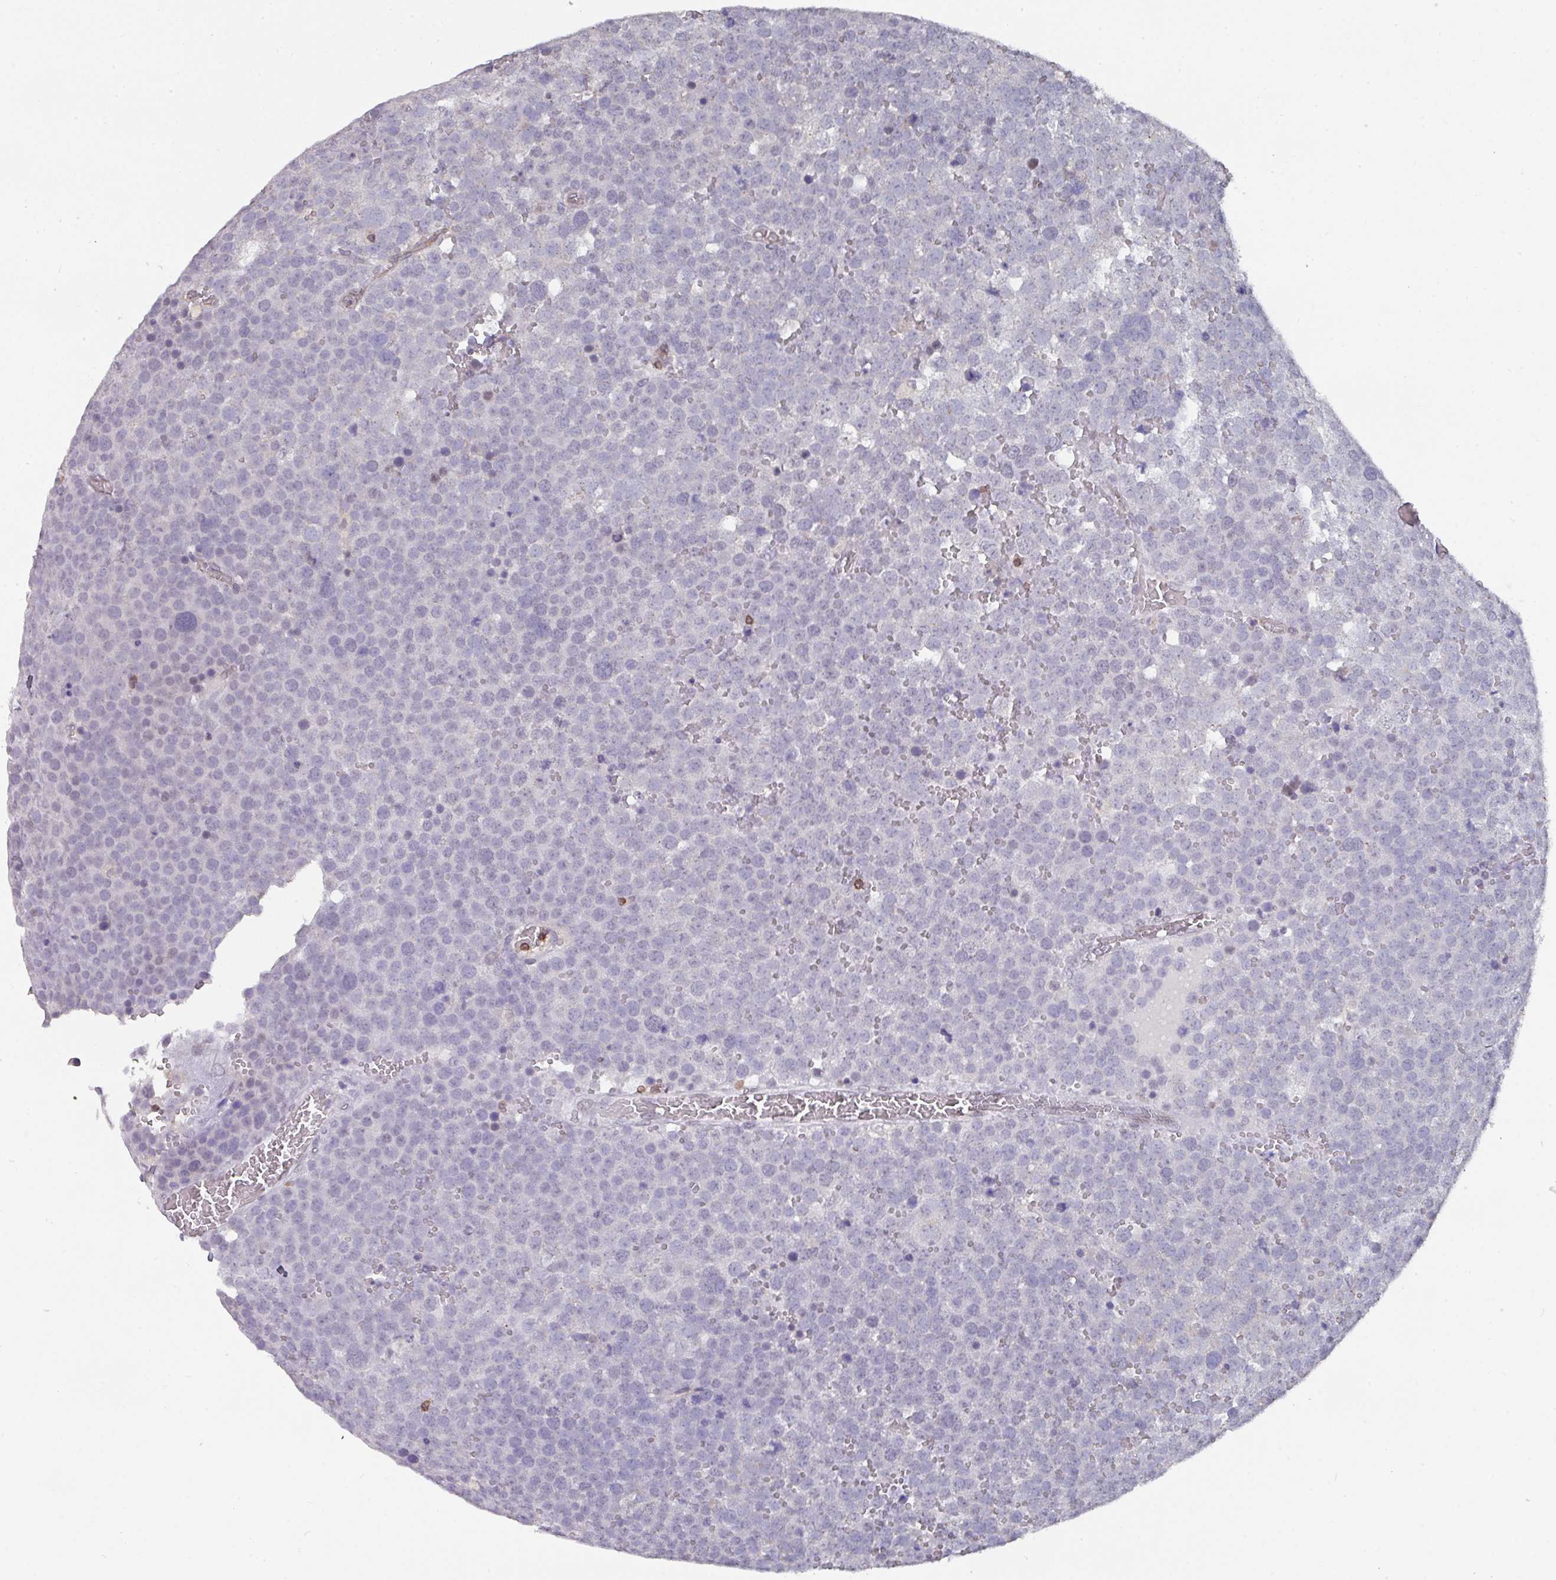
{"staining": {"intensity": "negative", "quantity": "none", "location": "none"}, "tissue": "testis cancer", "cell_type": "Tumor cells", "image_type": "cancer", "snomed": [{"axis": "morphology", "description": "Seminoma, NOS"}, {"axis": "topography", "description": "Testis"}], "caption": "This is an IHC photomicrograph of human testis seminoma. There is no positivity in tumor cells.", "gene": "RASAL3", "patient": {"sex": "male", "age": 71}}